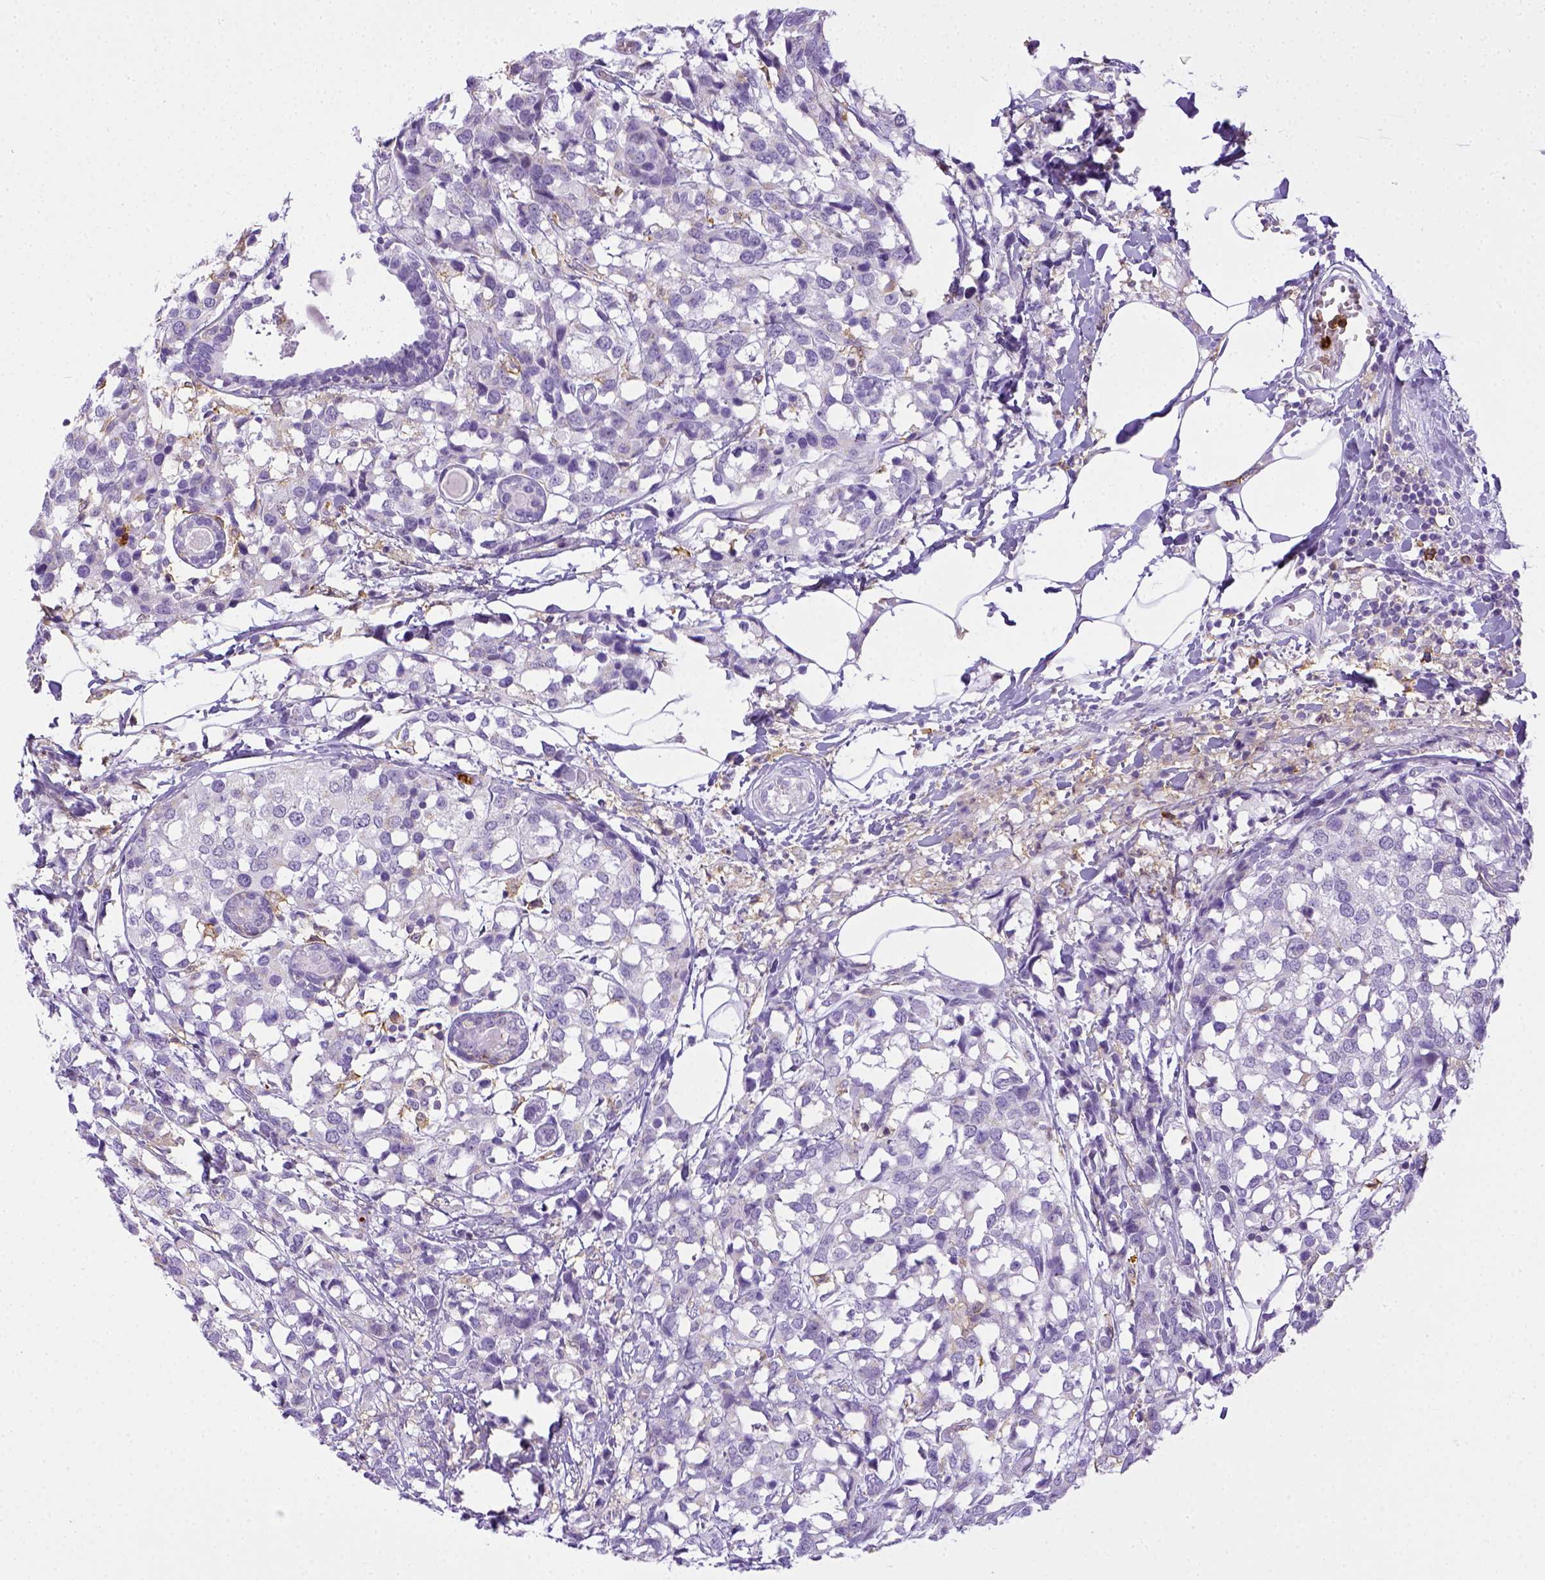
{"staining": {"intensity": "negative", "quantity": "none", "location": "none"}, "tissue": "breast cancer", "cell_type": "Tumor cells", "image_type": "cancer", "snomed": [{"axis": "morphology", "description": "Lobular carcinoma"}, {"axis": "topography", "description": "Breast"}], "caption": "IHC of breast lobular carcinoma displays no expression in tumor cells.", "gene": "ITGAM", "patient": {"sex": "female", "age": 59}}